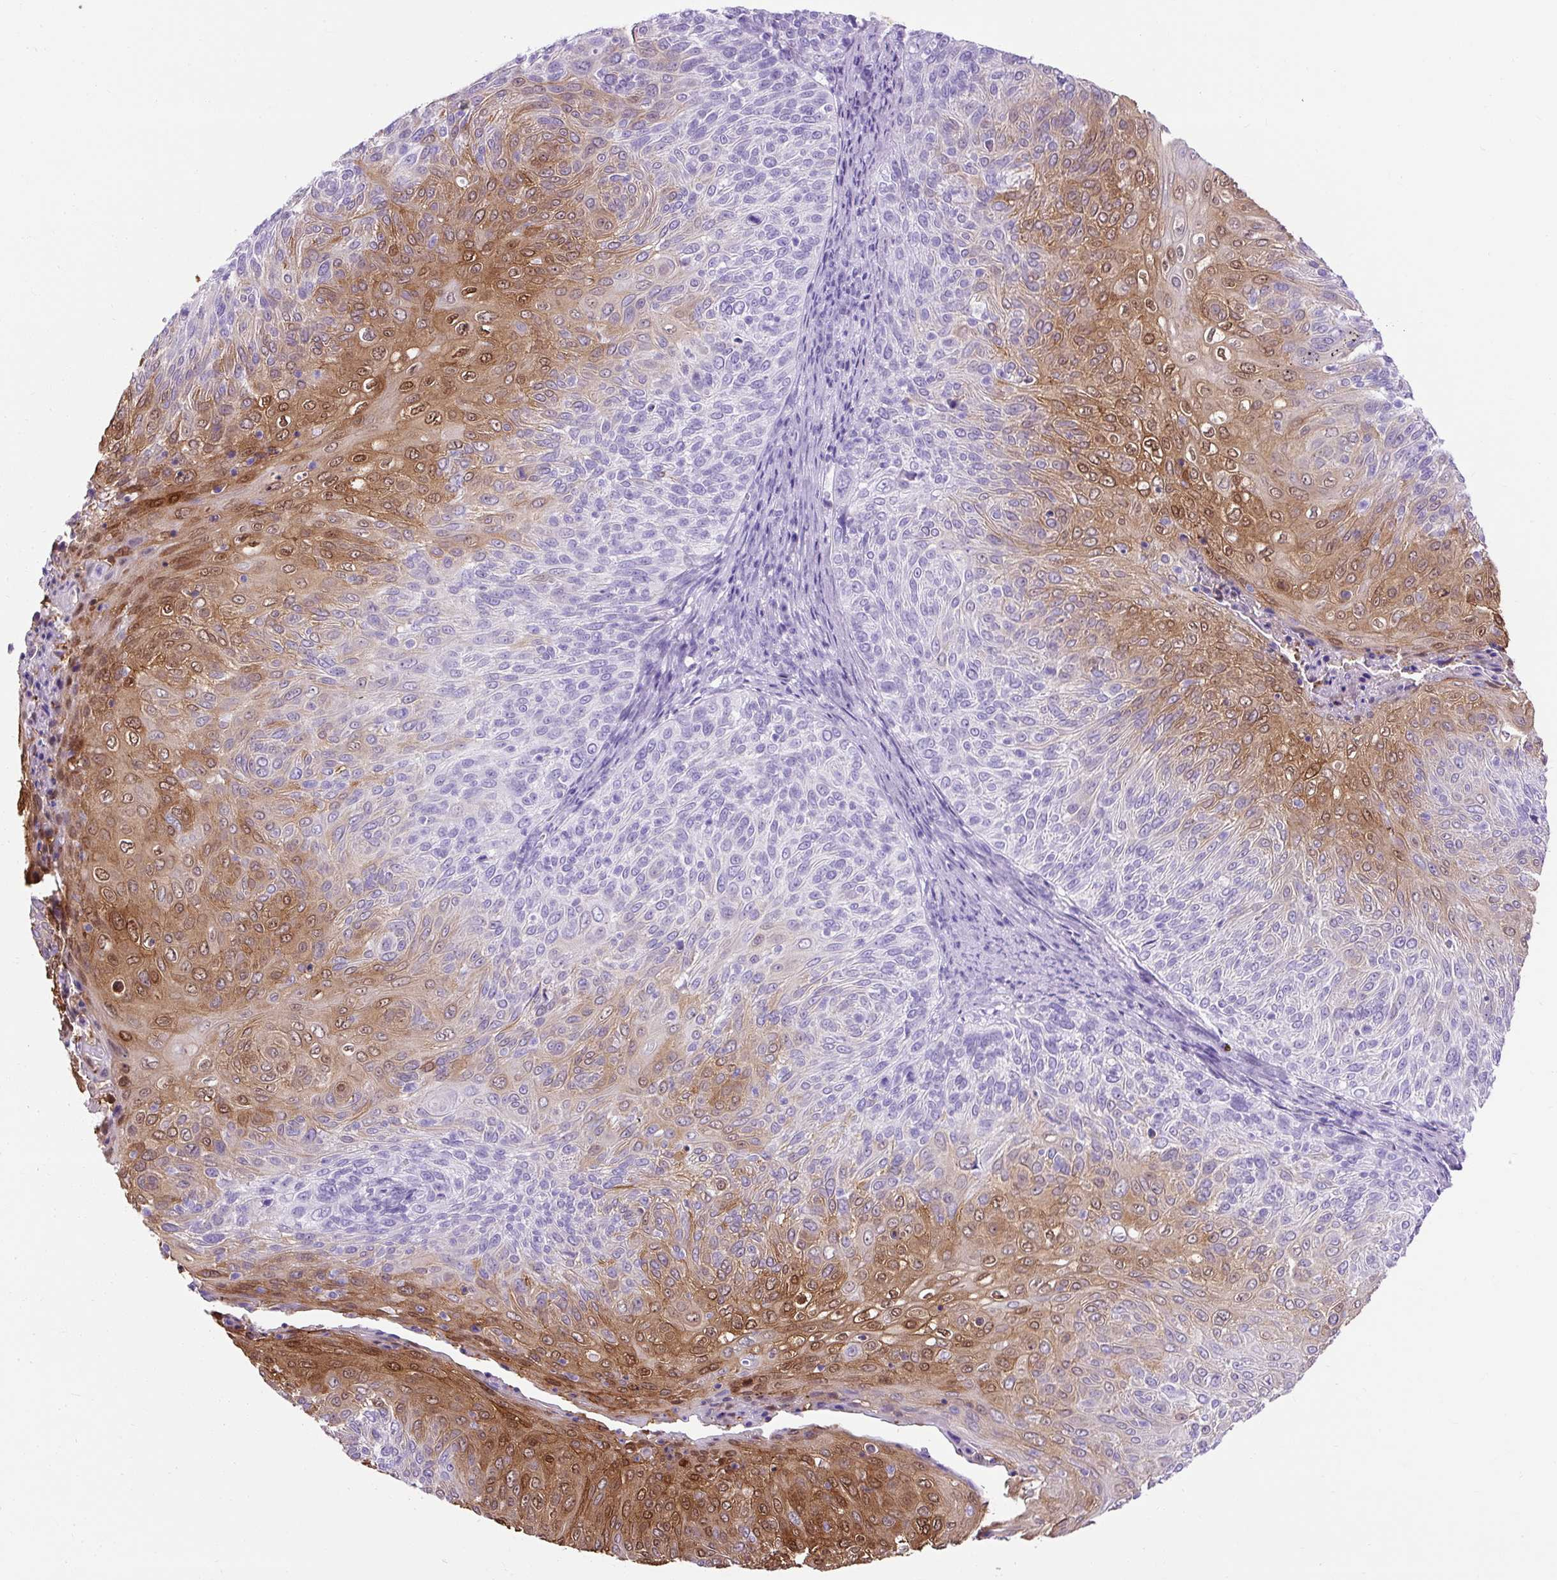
{"staining": {"intensity": "moderate", "quantity": "25%-75%", "location": "cytoplasmic/membranous,nuclear"}, "tissue": "cervical cancer", "cell_type": "Tumor cells", "image_type": "cancer", "snomed": [{"axis": "morphology", "description": "Squamous cell carcinoma, NOS"}, {"axis": "topography", "description": "Cervix"}], "caption": "A high-resolution image shows IHC staining of cervical squamous cell carcinoma, which demonstrates moderate cytoplasmic/membranous and nuclear positivity in about 25%-75% of tumor cells.", "gene": "KRT12", "patient": {"sex": "female", "age": 31}}